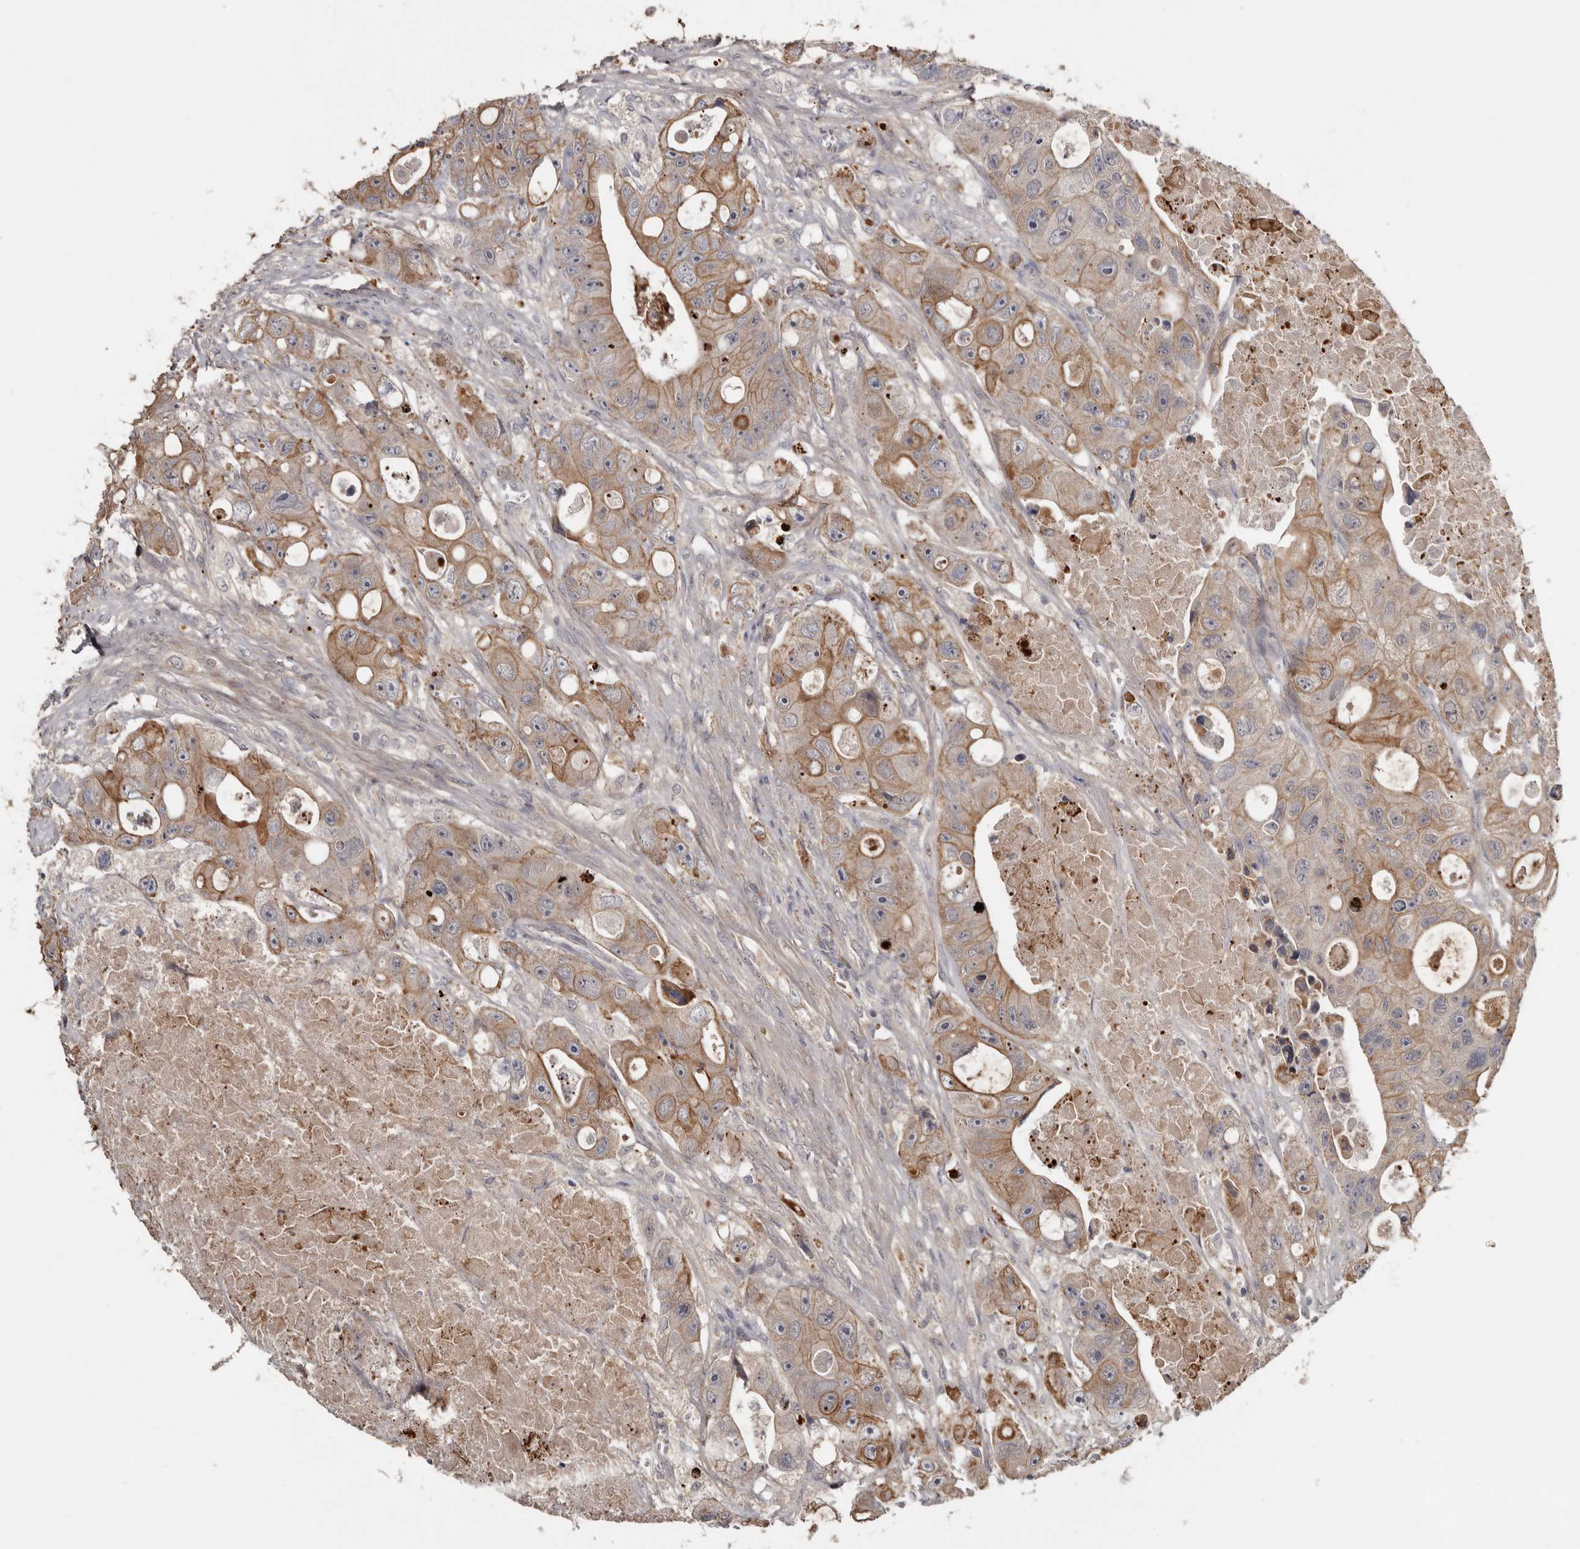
{"staining": {"intensity": "moderate", "quantity": ">75%", "location": "cytoplasmic/membranous"}, "tissue": "colorectal cancer", "cell_type": "Tumor cells", "image_type": "cancer", "snomed": [{"axis": "morphology", "description": "Adenocarcinoma, NOS"}, {"axis": "topography", "description": "Colon"}], "caption": "Approximately >75% of tumor cells in human colorectal cancer (adenocarcinoma) show moderate cytoplasmic/membranous protein expression as visualized by brown immunohistochemical staining.", "gene": "NMUR1", "patient": {"sex": "female", "age": 46}}